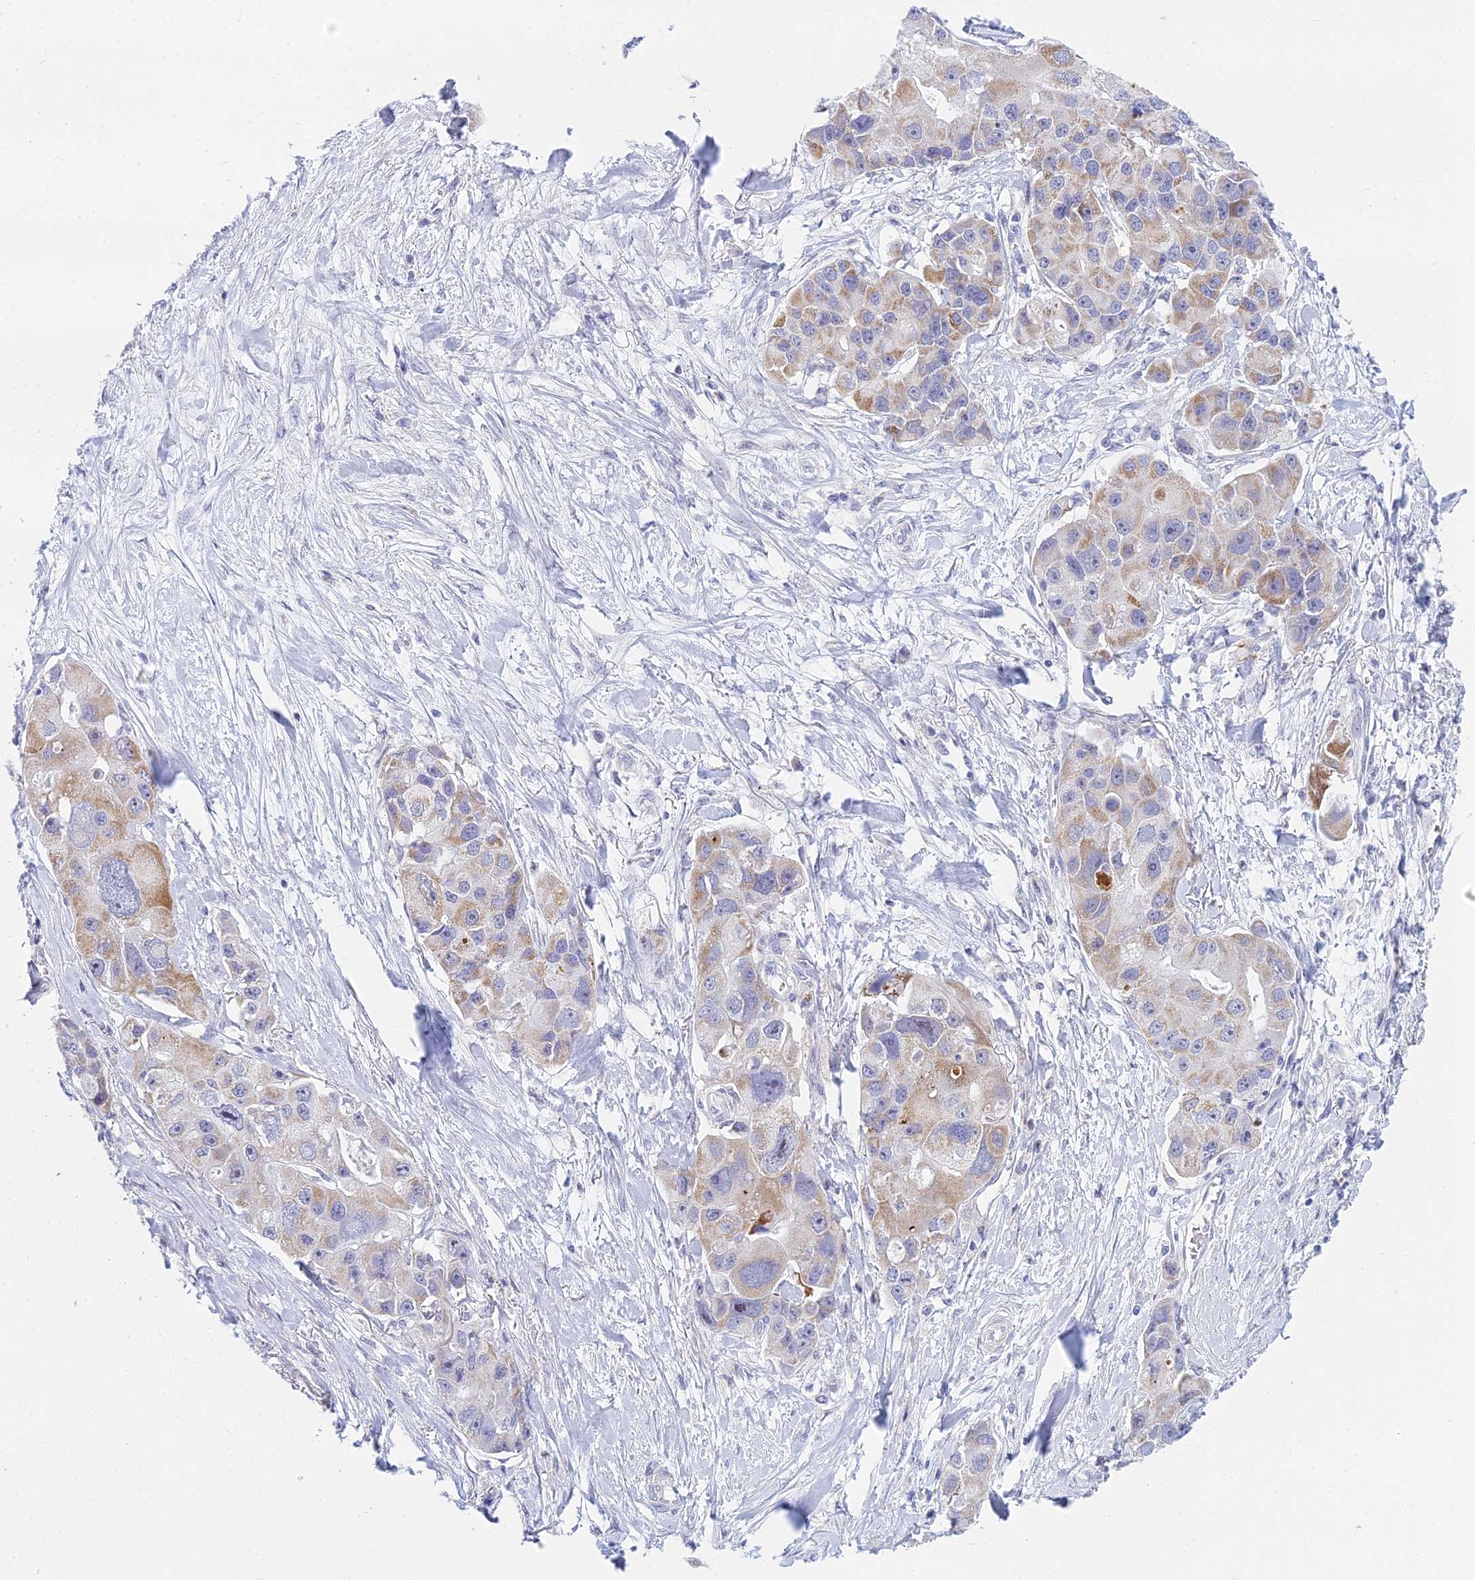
{"staining": {"intensity": "moderate", "quantity": ">75%", "location": "cytoplasmic/membranous"}, "tissue": "lung cancer", "cell_type": "Tumor cells", "image_type": "cancer", "snomed": [{"axis": "morphology", "description": "Adenocarcinoma, NOS"}, {"axis": "topography", "description": "Lung"}], "caption": "High-magnification brightfield microscopy of adenocarcinoma (lung) stained with DAB (brown) and counterstained with hematoxylin (blue). tumor cells exhibit moderate cytoplasmic/membranous expression is identified in approximately>75% of cells.", "gene": "PRR13", "patient": {"sex": "female", "age": 54}}